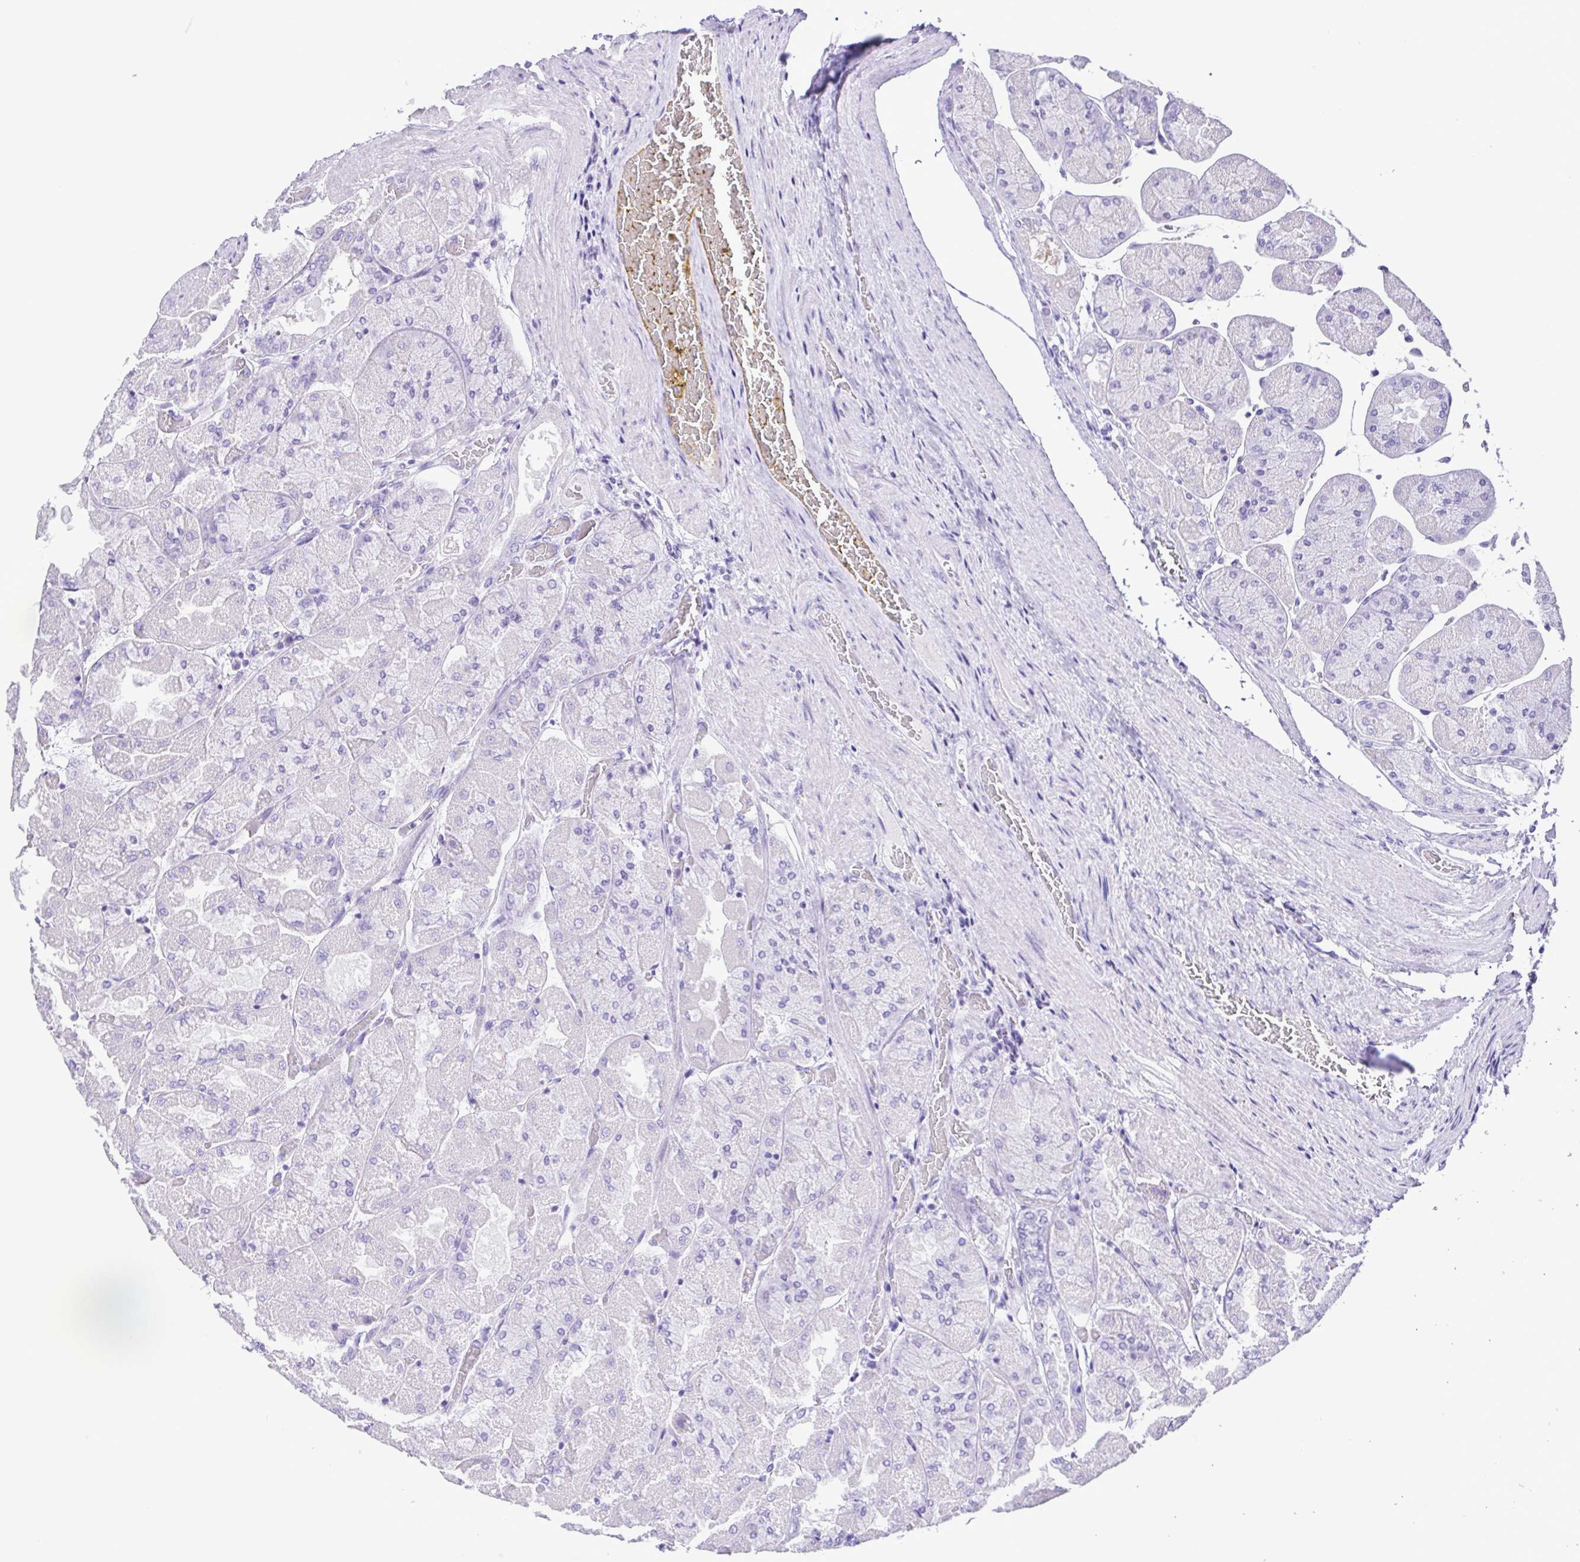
{"staining": {"intensity": "negative", "quantity": "none", "location": "none"}, "tissue": "stomach", "cell_type": "Glandular cells", "image_type": "normal", "snomed": [{"axis": "morphology", "description": "Normal tissue, NOS"}, {"axis": "topography", "description": "Stomach"}], "caption": "This is a photomicrograph of immunohistochemistry (IHC) staining of benign stomach, which shows no positivity in glandular cells.", "gene": "CASP14", "patient": {"sex": "female", "age": 61}}